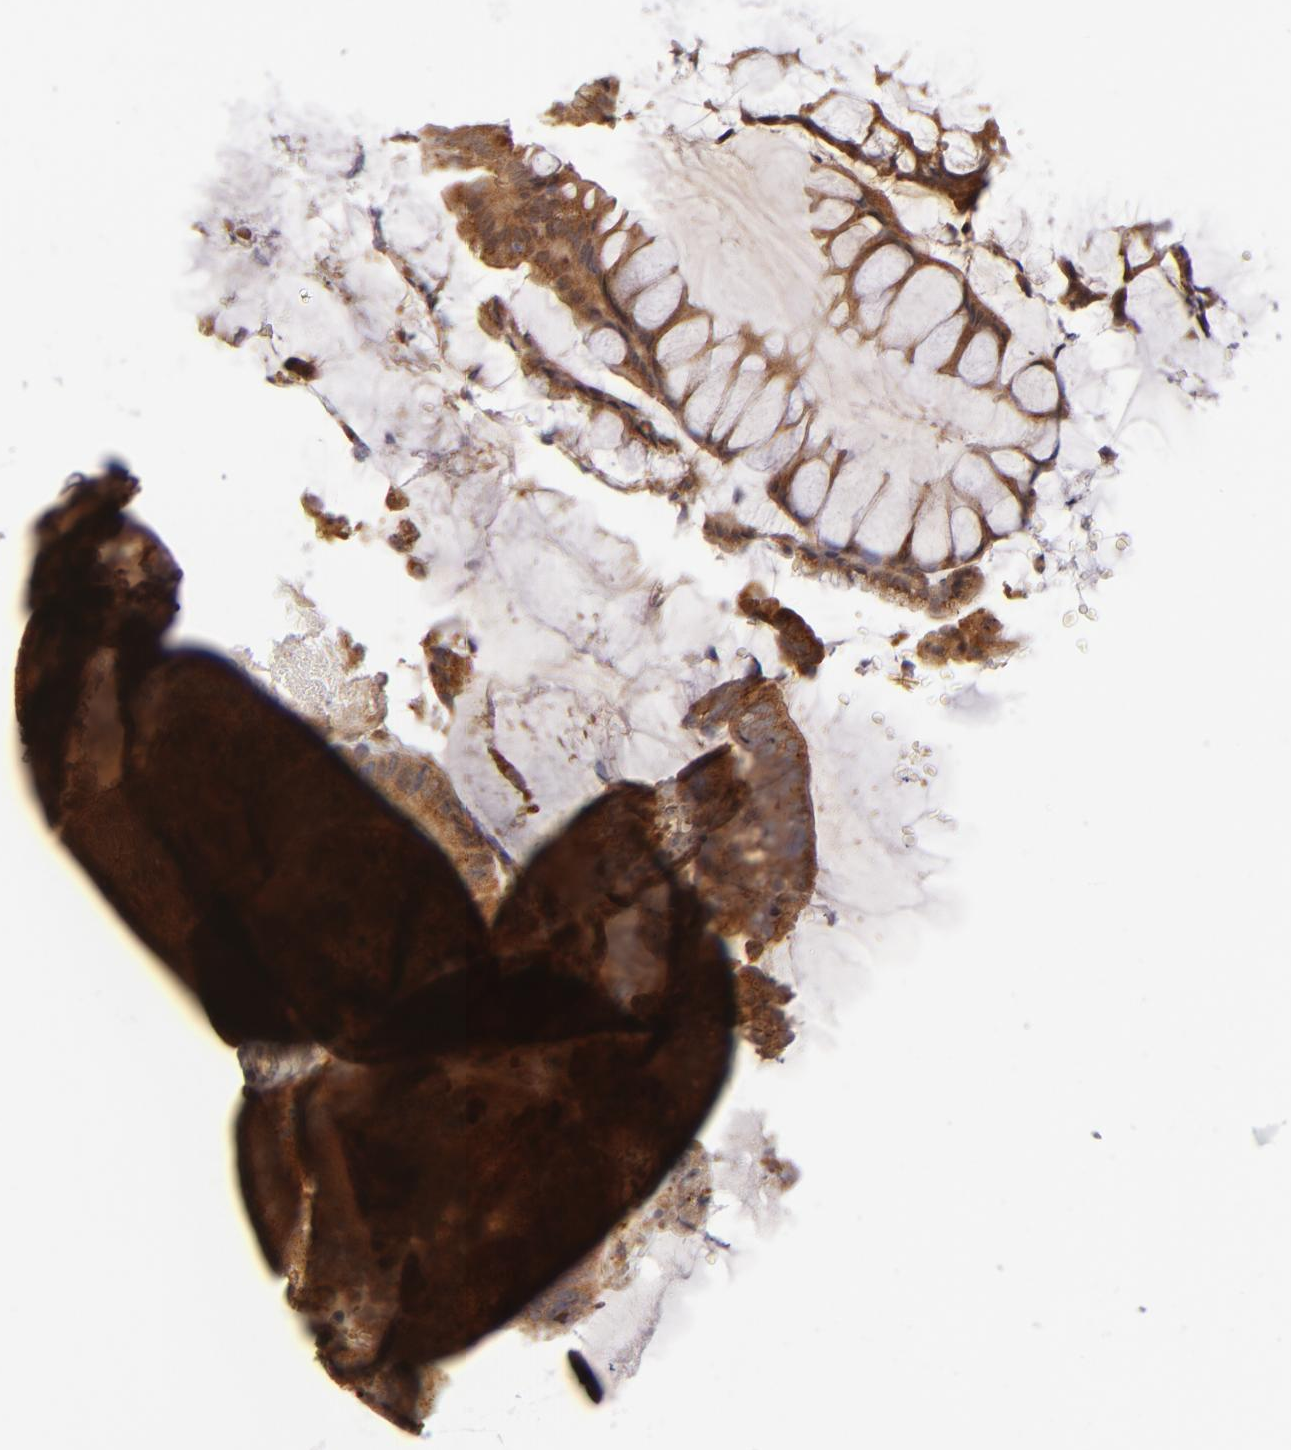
{"staining": {"intensity": "strong", "quantity": ">75%", "location": "cytoplasmic/membranous"}, "tissue": "colorectal cancer", "cell_type": "Tumor cells", "image_type": "cancer", "snomed": [{"axis": "morphology", "description": "Normal tissue, NOS"}, {"axis": "morphology", "description": "Adenocarcinoma, NOS"}, {"axis": "topography", "description": "Colon"}], "caption": "A micrograph of colorectal adenocarcinoma stained for a protein exhibits strong cytoplasmic/membranous brown staining in tumor cells. The staining was performed using DAB to visualize the protein expression in brown, while the nuclei were stained in blue with hematoxylin (Magnification: 20x).", "gene": "SH2D4A", "patient": {"sex": "female", "age": 78}}